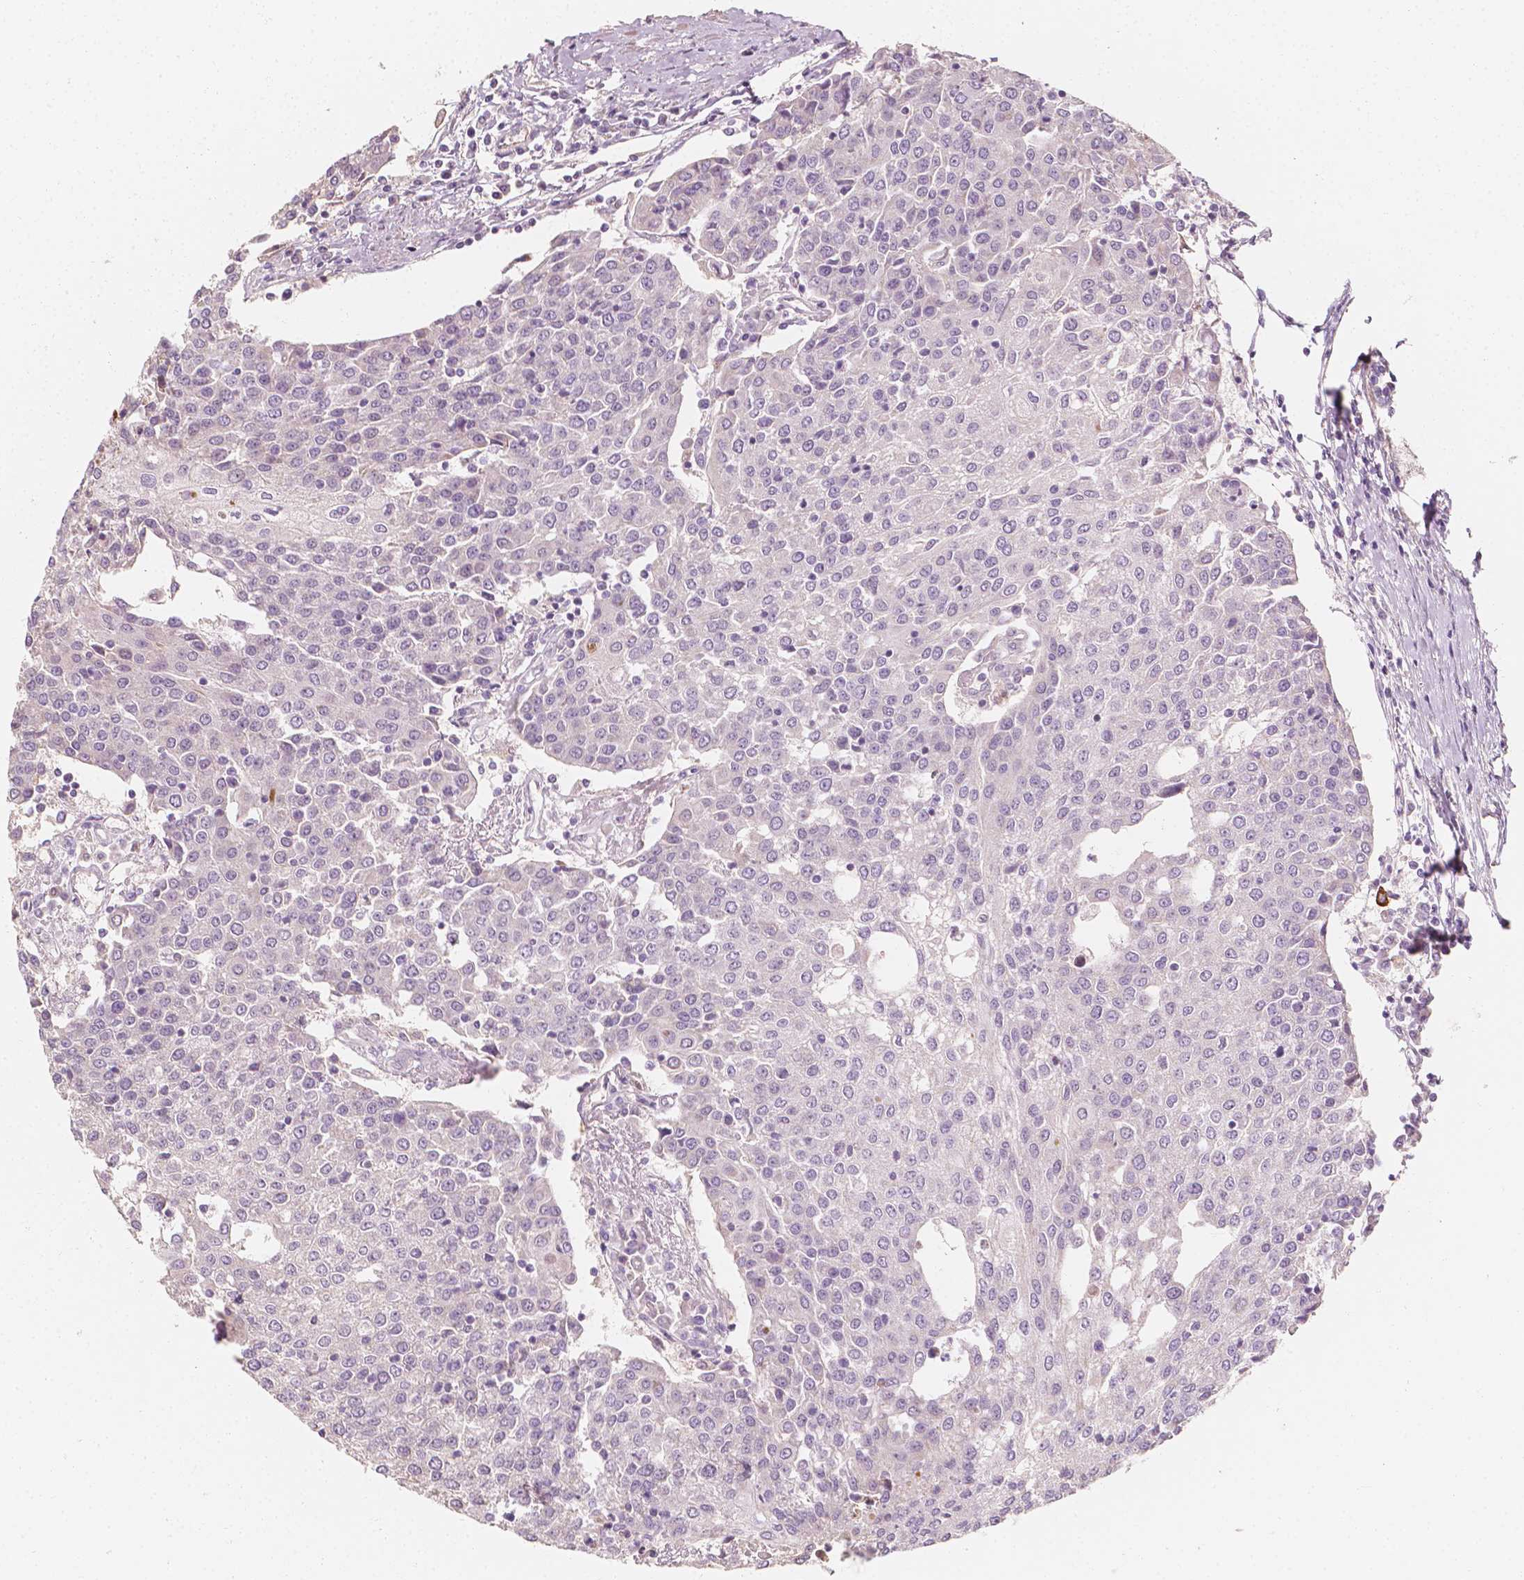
{"staining": {"intensity": "negative", "quantity": "none", "location": "none"}, "tissue": "urothelial cancer", "cell_type": "Tumor cells", "image_type": "cancer", "snomed": [{"axis": "morphology", "description": "Urothelial carcinoma, High grade"}, {"axis": "topography", "description": "Urinary bladder"}], "caption": "Protein analysis of urothelial cancer reveals no significant staining in tumor cells.", "gene": "SHPK", "patient": {"sex": "female", "age": 85}}